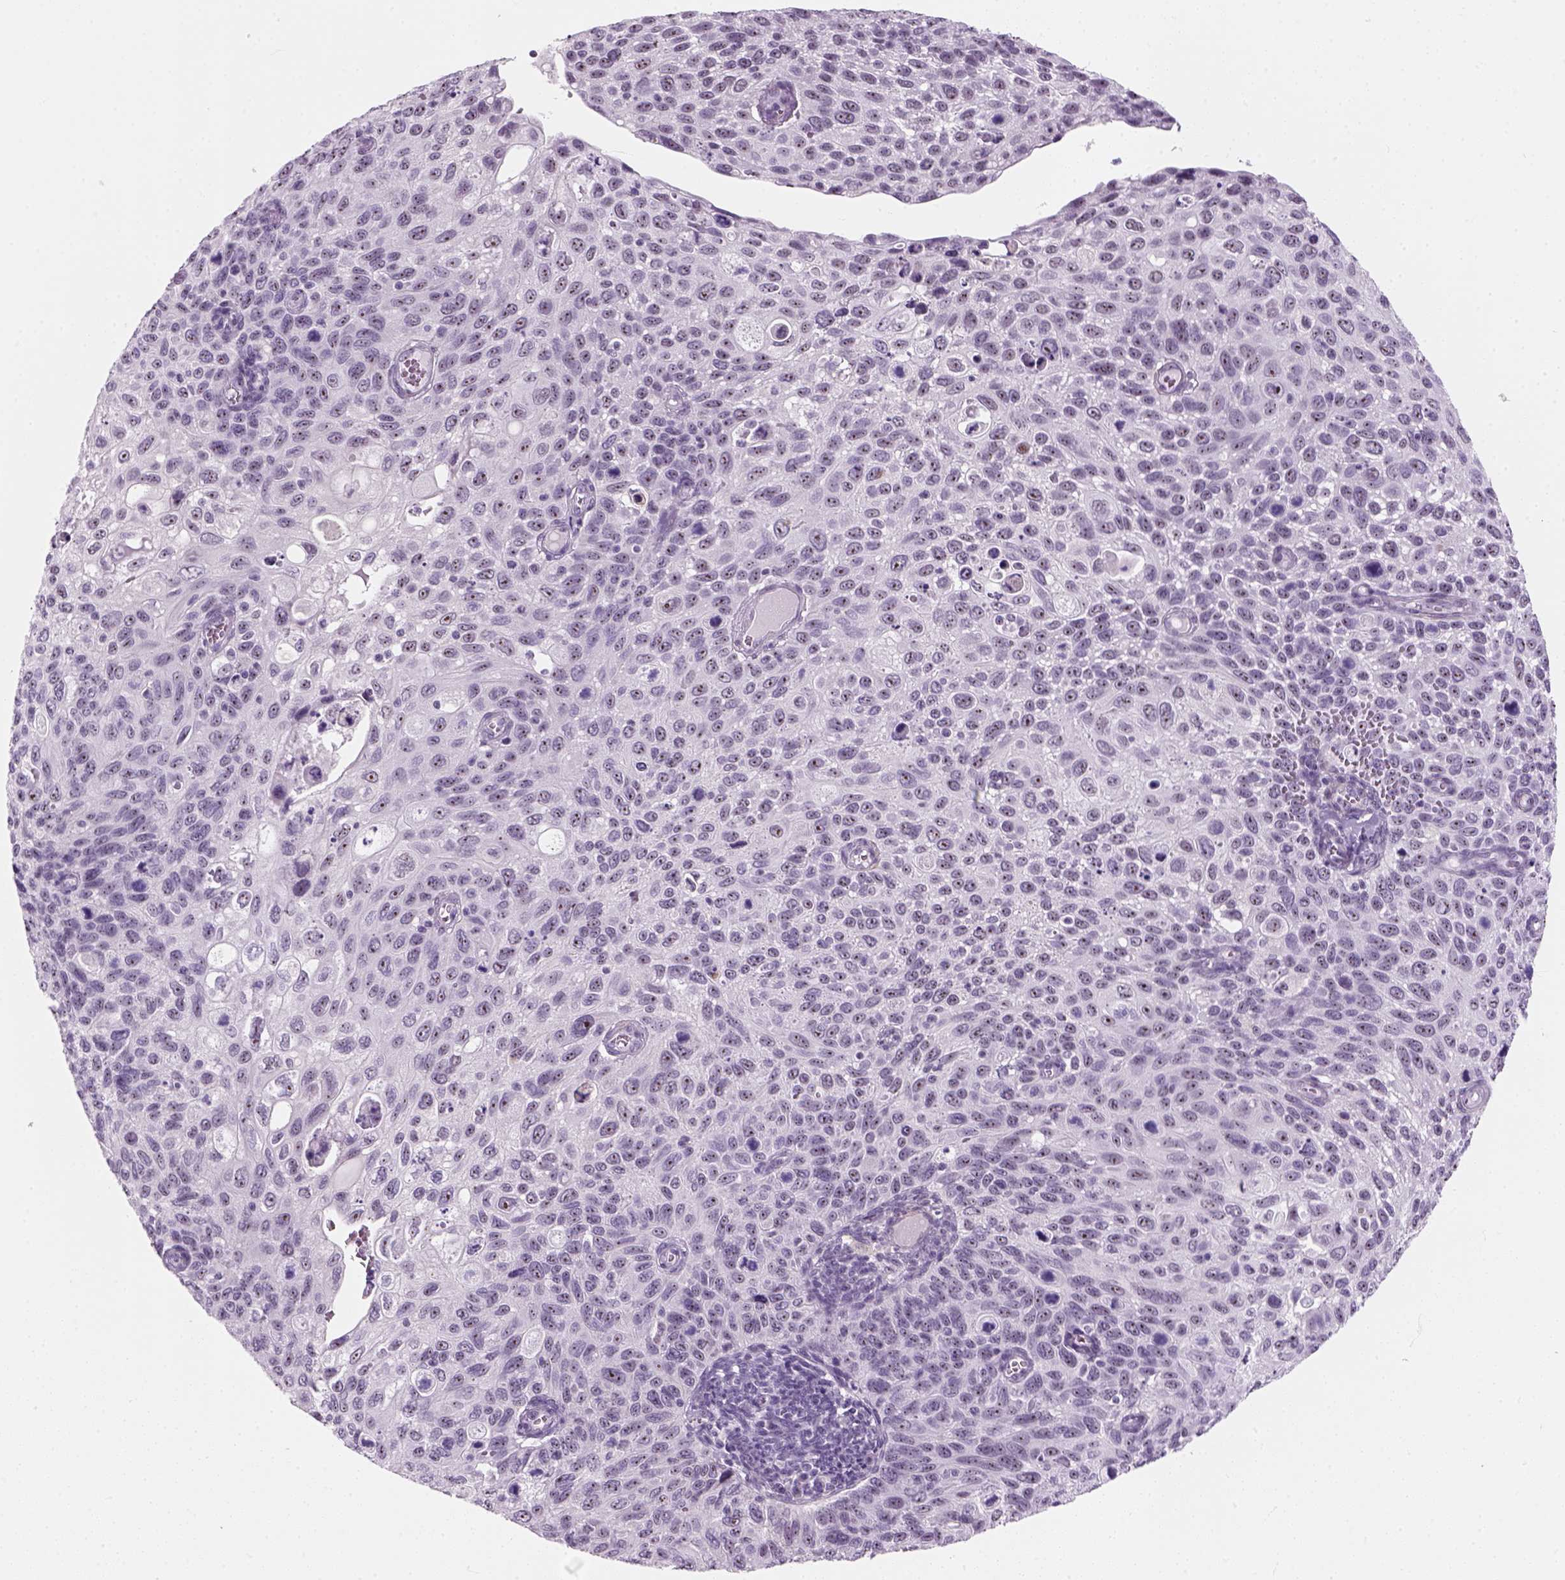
{"staining": {"intensity": "weak", "quantity": "25%-75%", "location": "nuclear"}, "tissue": "cervical cancer", "cell_type": "Tumor cells", "image_type": "cancer", "snomed": [{"axis": "morphology", "description": "Squamous cell carcinoma, NOS"}, {"axis": "topography", "description": "Cervix"}], "caption": "Tumor cells exhibit low levels of weak nuclear positivity in about 25%-75% of cells in human cervical cancer. Ihc stains the protein in brown and the nuclei are stained blue.", "gene": "ZNF865", "patient": {"sex": "female", "age": 70}}